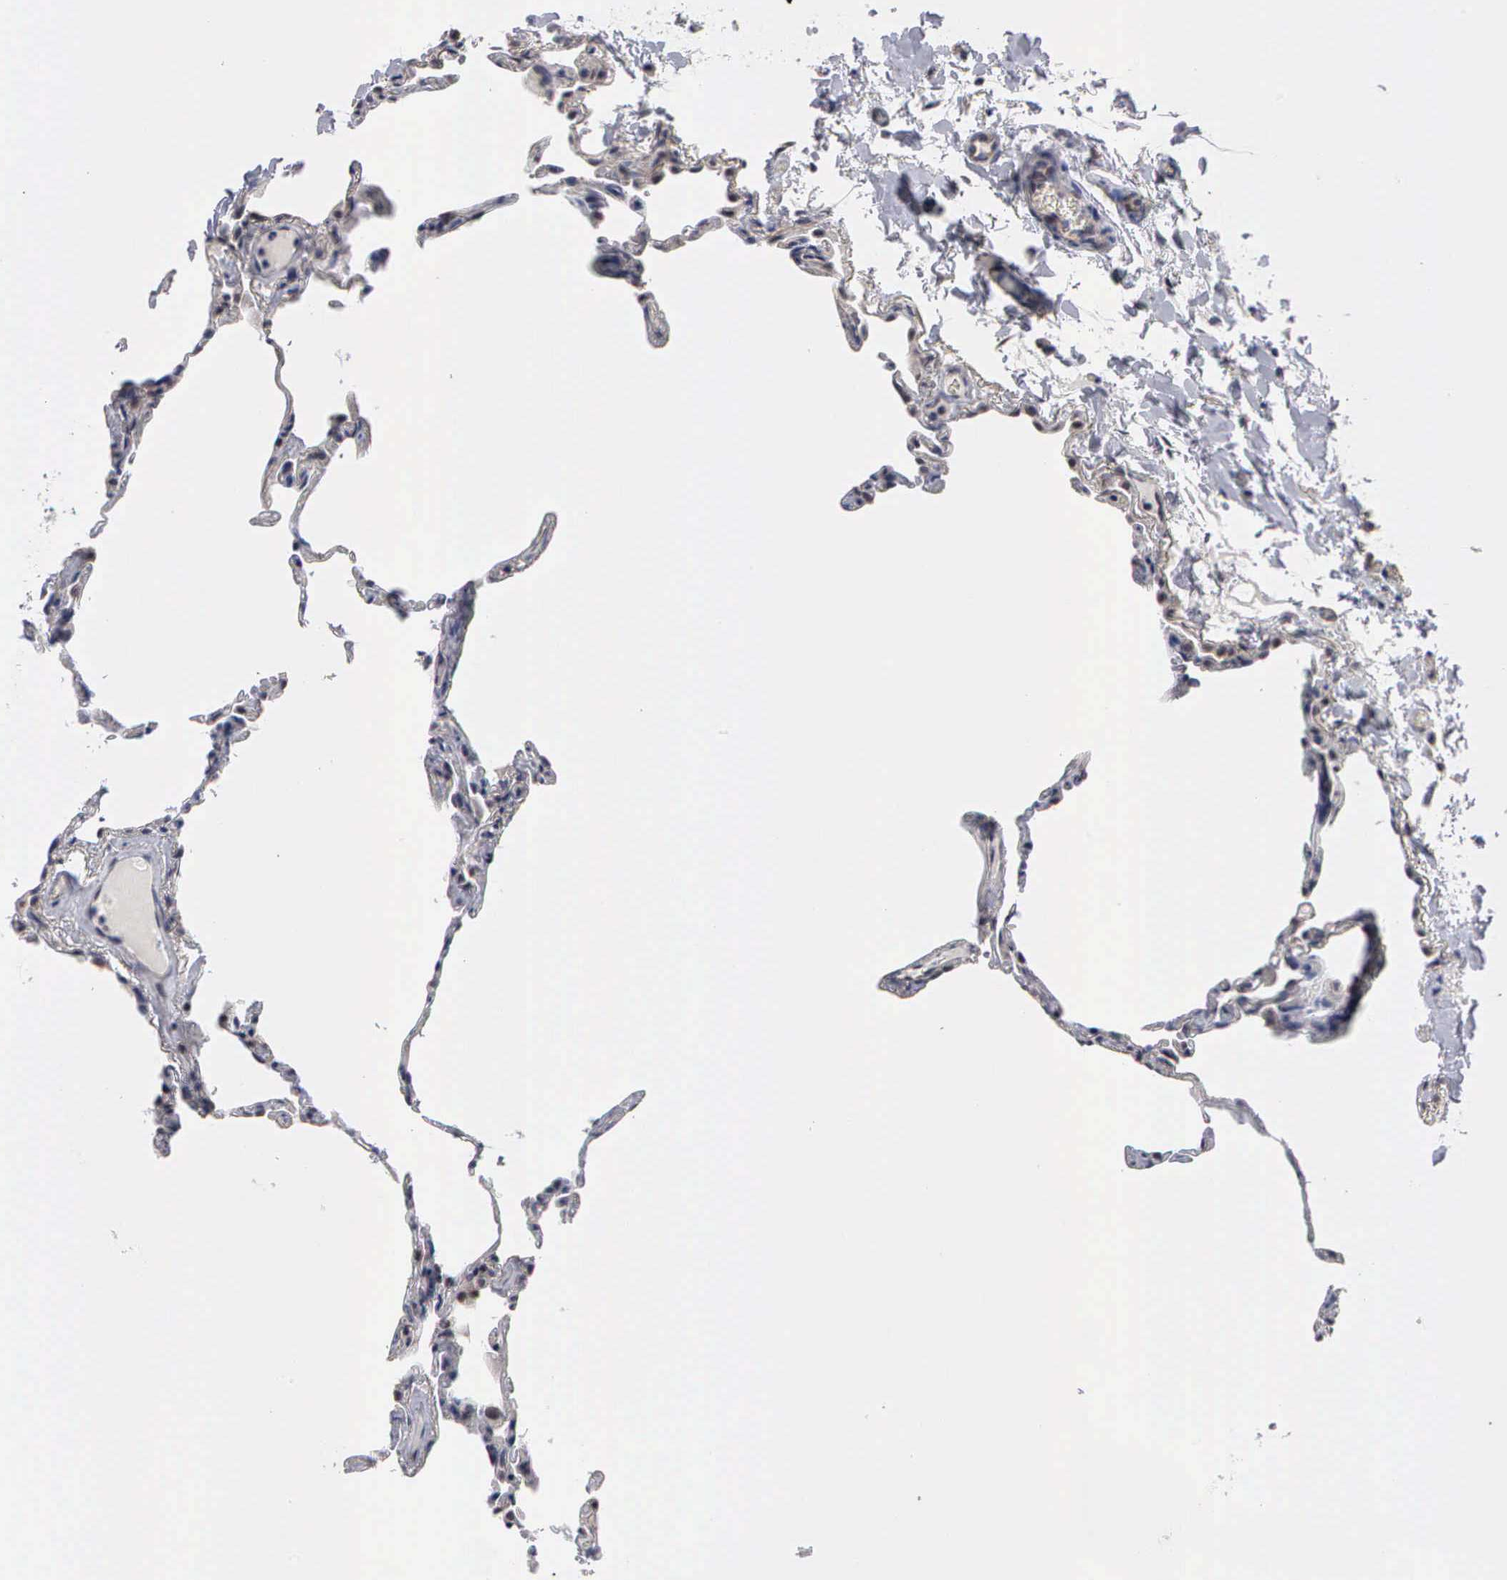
{"staining": {"intensity": "negative", "quantity": "none", "location": "none"}, "tissue": "lung", "cell_type": "Alveolar cells", "image_type": "normal", "snomed": [{"axis": "morphology", "description": "Normal tissue, NOS"}, {"axis": "topography", "description": "Lung"}], "caption": "Immunohistochemistry histopathology image of benign human lung stained for a protein (brown), which reveals no expression in alveolar cells.", "gene": "ZBTB33", "patient": {"sex": "female", "age": 75}}